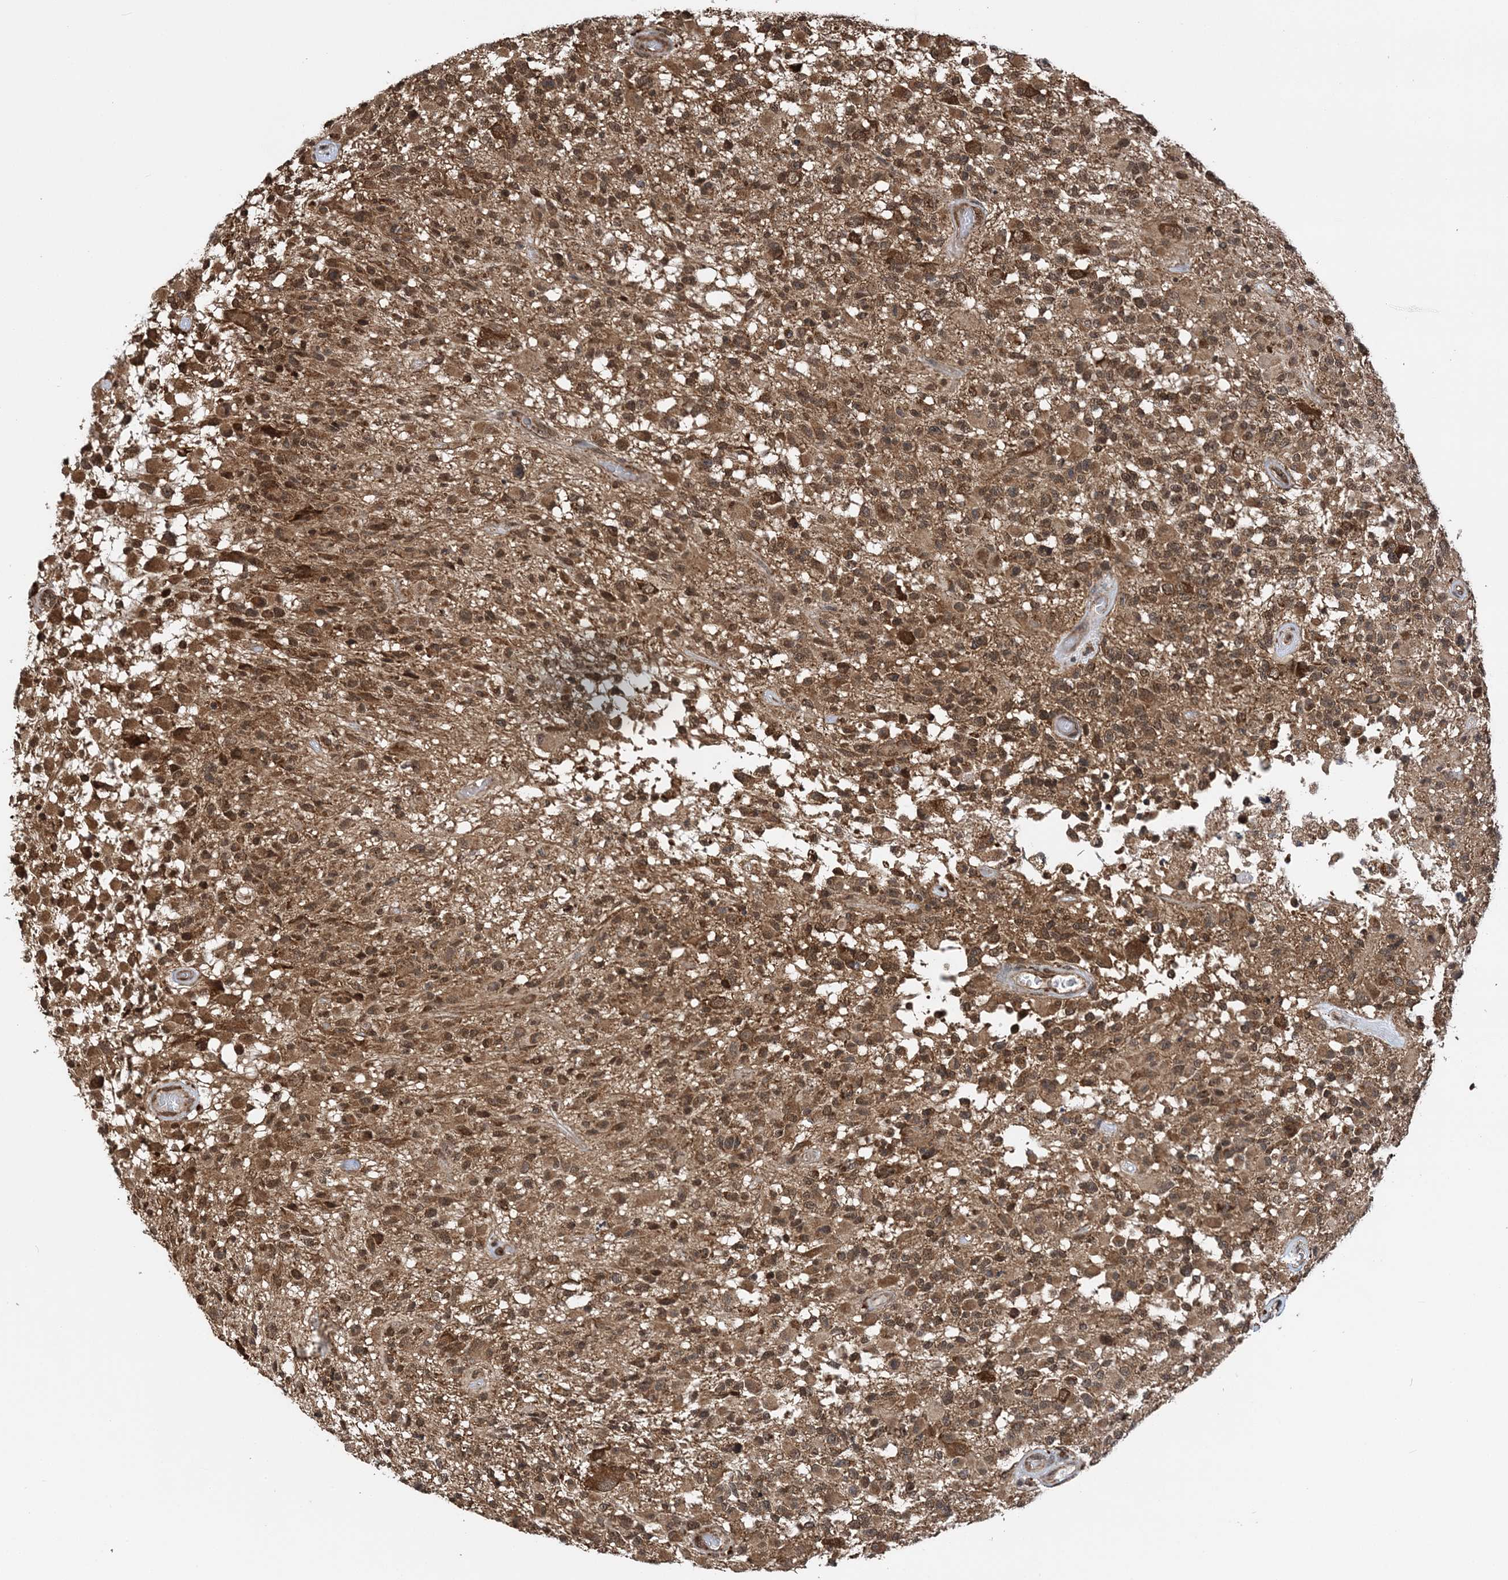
{"staining": {"intensity": "moderate", "quantity": ">75%", "location": "cytoplasmic/membranous,nuclear"}, "tissue": "glioma", "cell_type": "Tumor cells", "image_type": "cancer", "snomed": [{"axis": "morphology", "description": "Glioma, malignant, High grade"}, {"axis": "morphology", "description": "Glioblastoma, NOS"}, {"axis": "topography", "description": "Brain"}], "caption": "Tumor cells reveal medium levels of moderate cytoplasmic/membranous and nuclear staining in approximately >75% of cells in malignant high-grade glioma.", "gene": "PCBP1", "patient": {"sex": "male", "age": 60}}